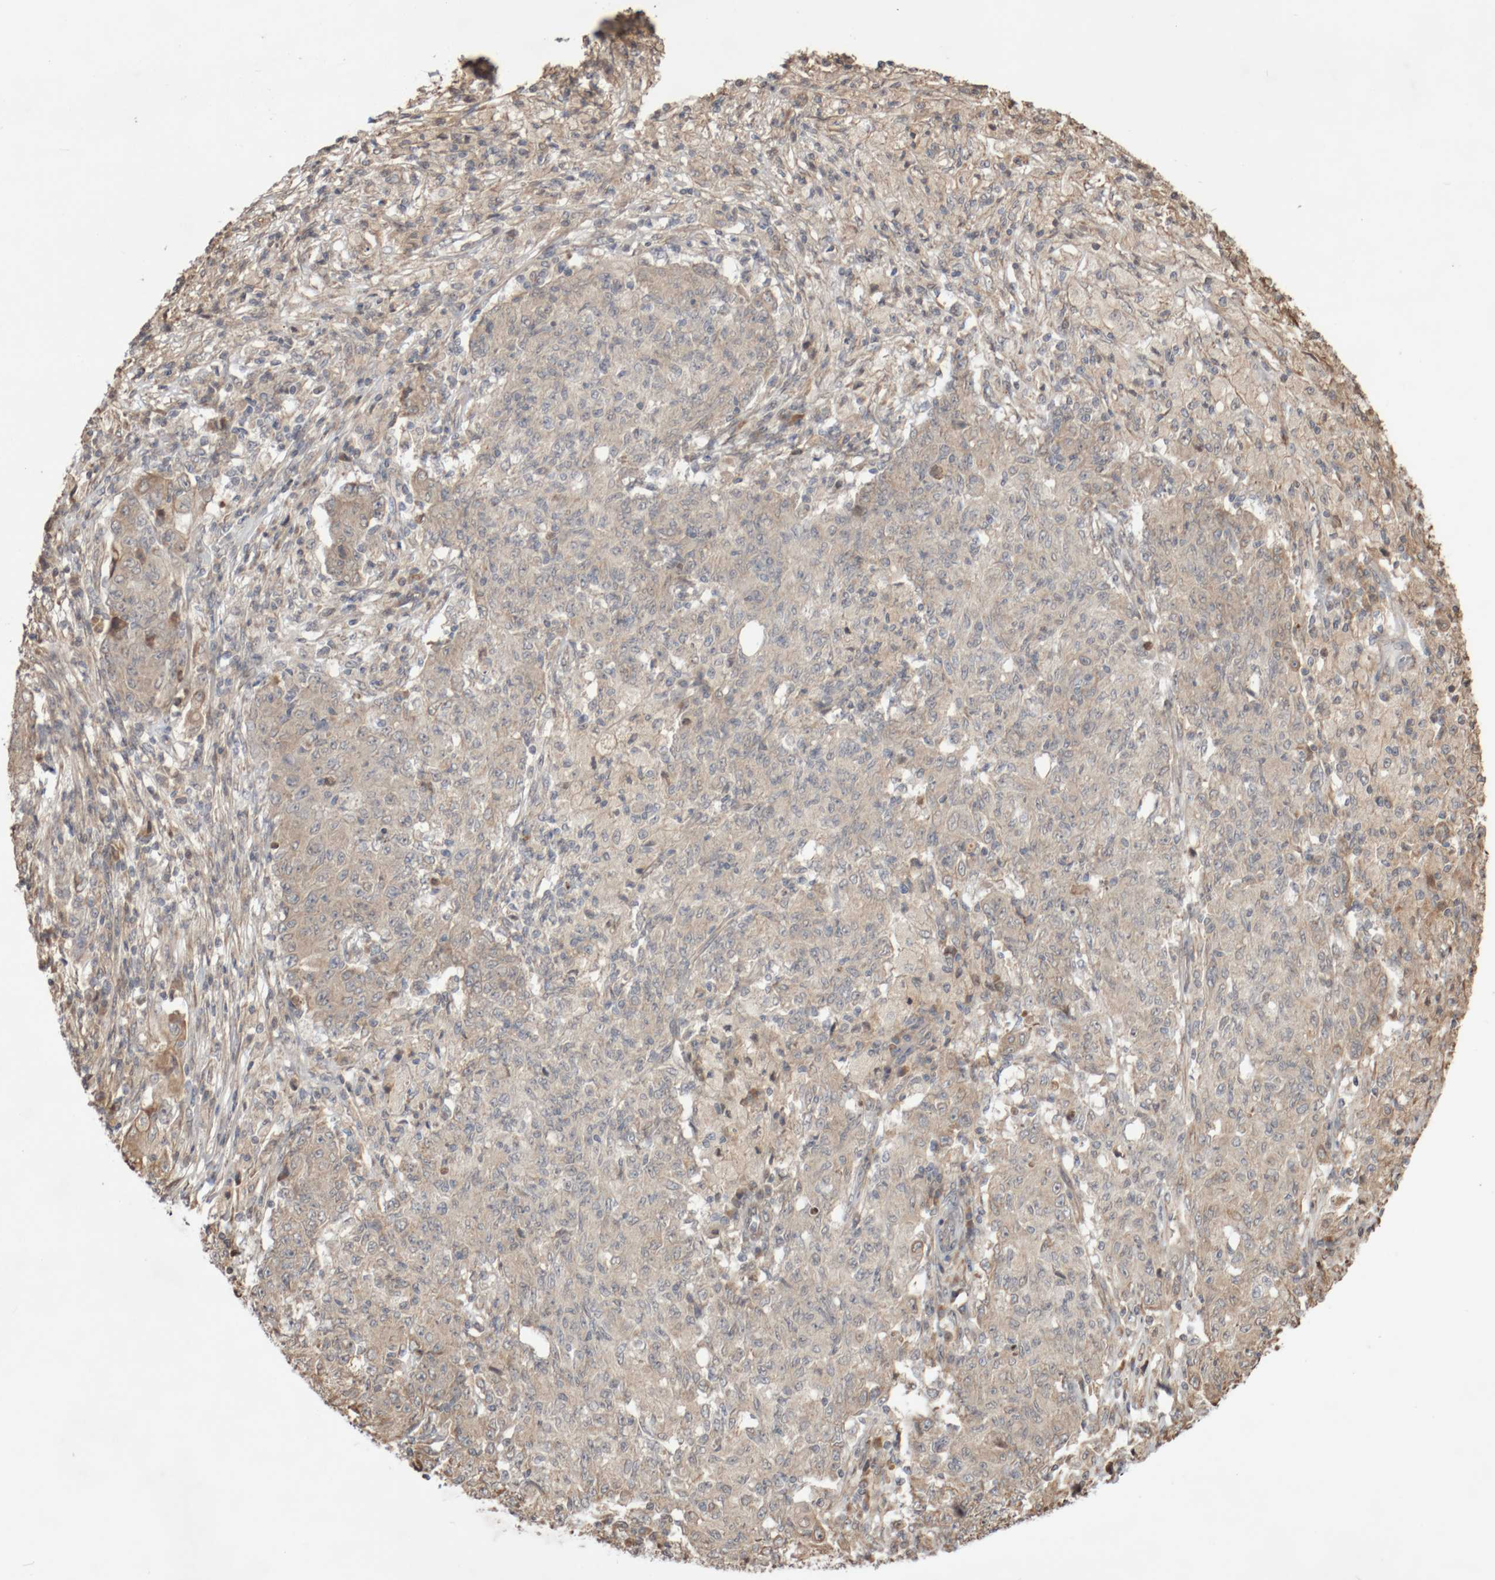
{"staining": {"intensity": "negative", "quantity": "none", "location": "none"}, "tissue": "ovarian cancer", "cell_type": "Tumor cells", "image_type": "cancer", "snomed": [{"axis": "morphology", "description": "Carcinoma, endometroid"}, {"axis": "topography", "description": "Ovary"}], "caption": "Image shows no protein expression in tumor cells of ovarian endometroid carcinoma tissue. (IHC, brightfield microscopy, high magnification).", "gene": "DPH7", "patient": {"sex": "female", "age": 42}}